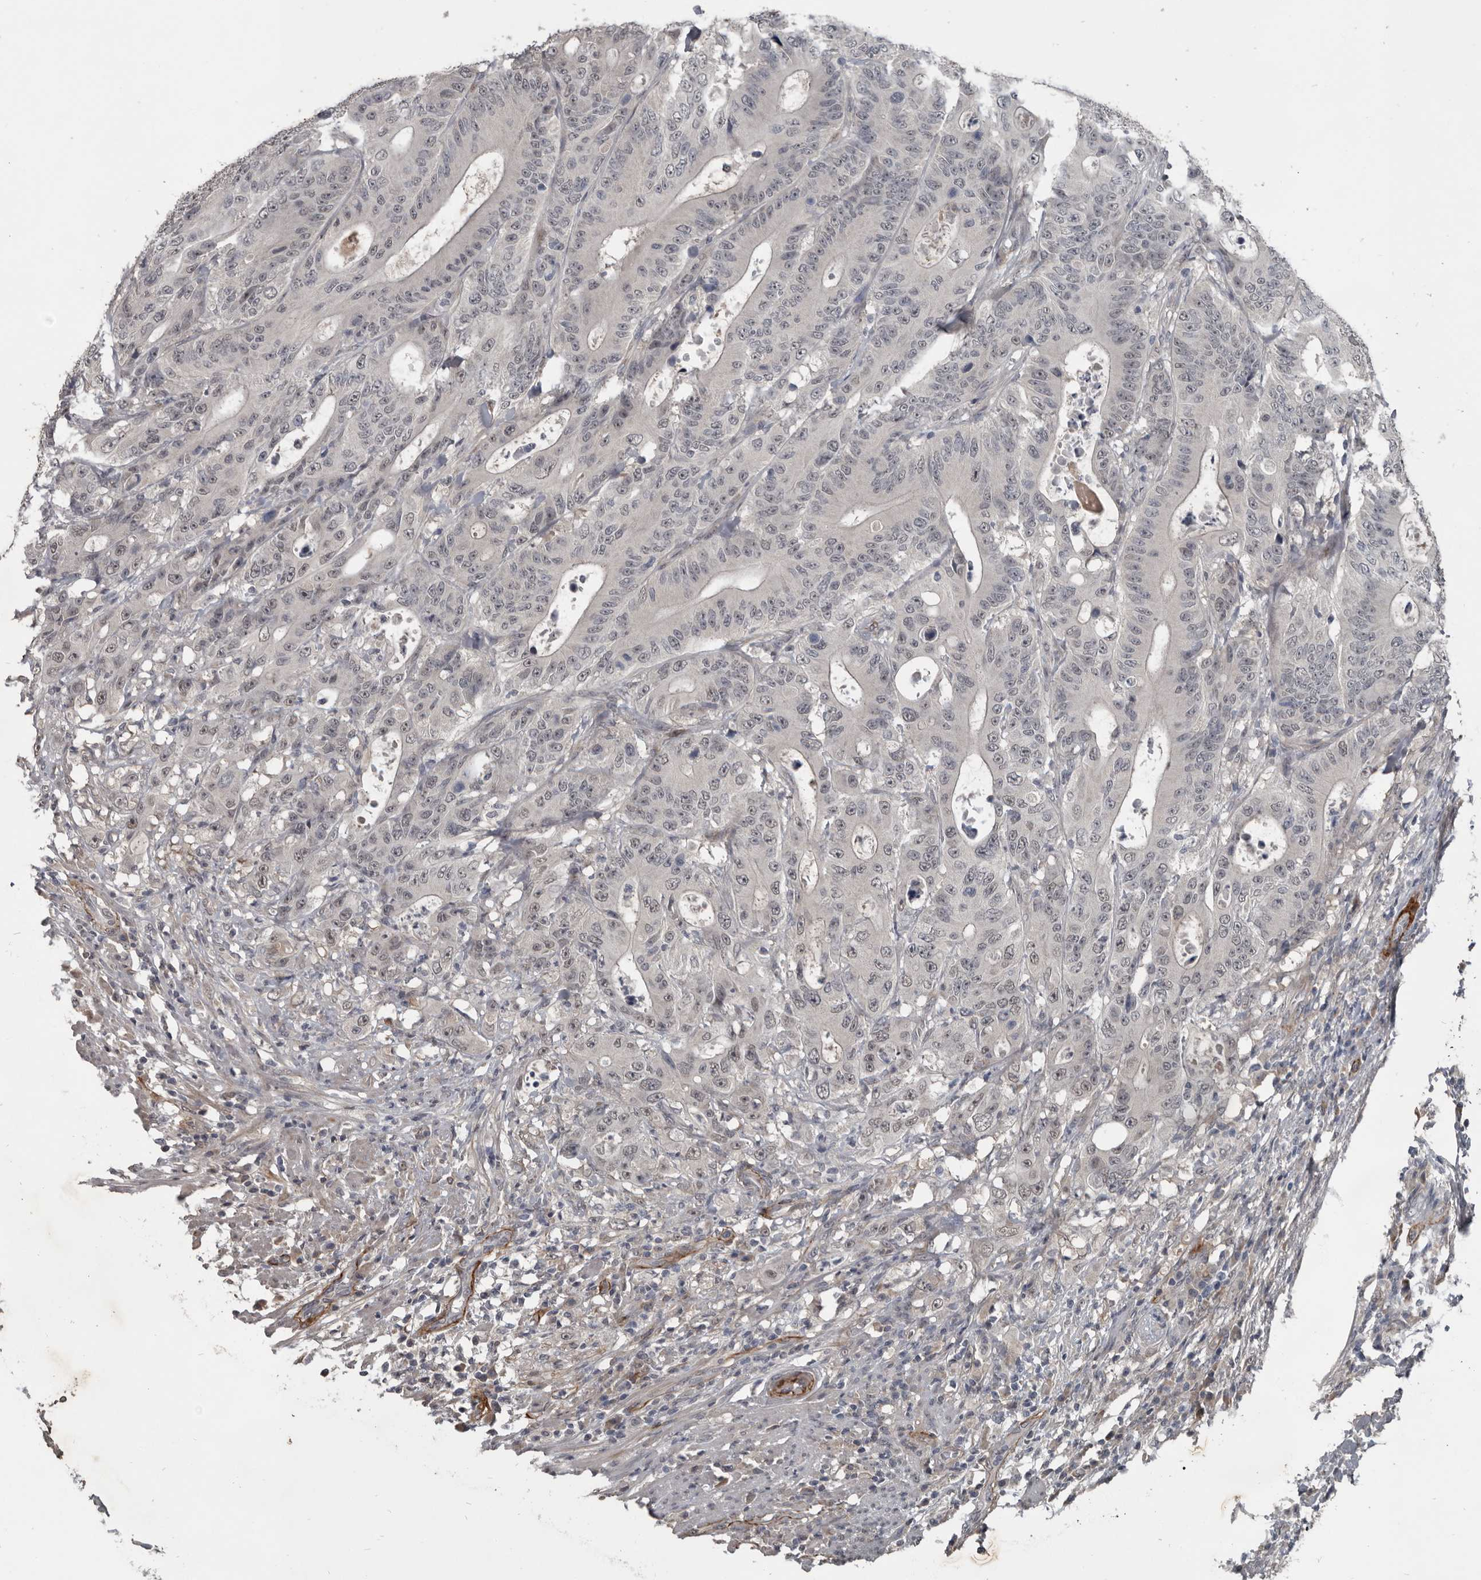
{"staining": {"intensity": "negative", "quantity": "none", "location": "none"}, "tissue": "colorectal cancer", "cell_type": "Tumor cells", "image_type": "cancer", "snomed": [{"axis": "morphology", "description": "Adenocarcinoma, NOS"}, {"axis": "topography", "description": "Colon"}], "caption": "Tumor cells are negative for protein expression in human colorectal adenocarcinoma.", "gene": "C1orf216", "patient": {"sex": "male", "age": 83}}